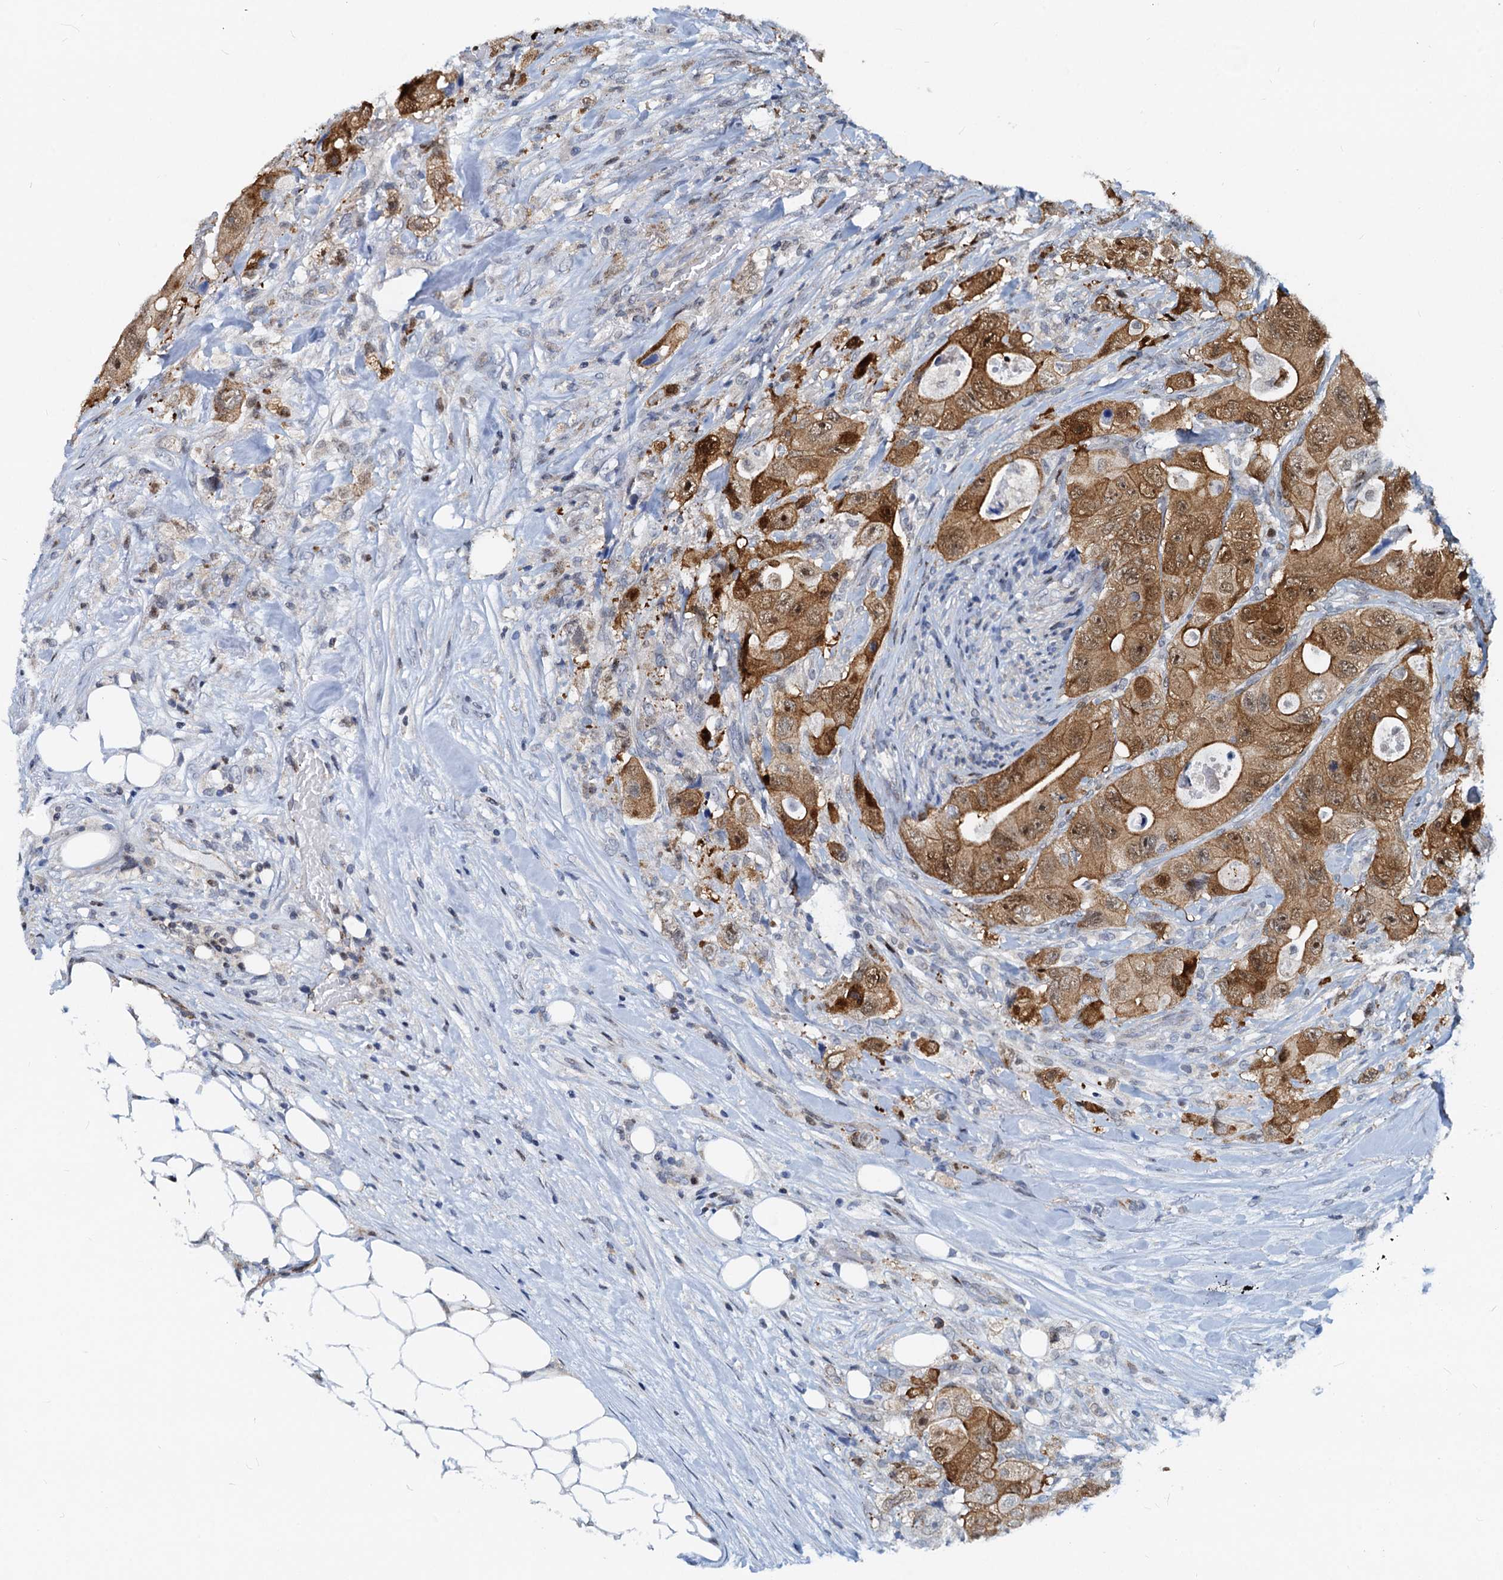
{"staining": {"intensity": "moderate", "quantity": ">75%", "location": "cytoplasmic/membranous,nuclear"}, "tissue": "colorectal cancer", "cell_type": "Tumor cells", "image_type": "cancer", "snomed": [{"axis": "morphology", "description": "Adenocarcinoma, NOS"}, {"axis": "topography", "description": "Colon"}], "caption": "About >75% of tumor cells in colorectal adenocarcinoma exhibit moderate cytoplasmic/membranous and nuclear protein staining as visualized by brown immunohistochemical staining.", "gene": "PTGES3", "patient": {"sex": "female", "age": 46}}